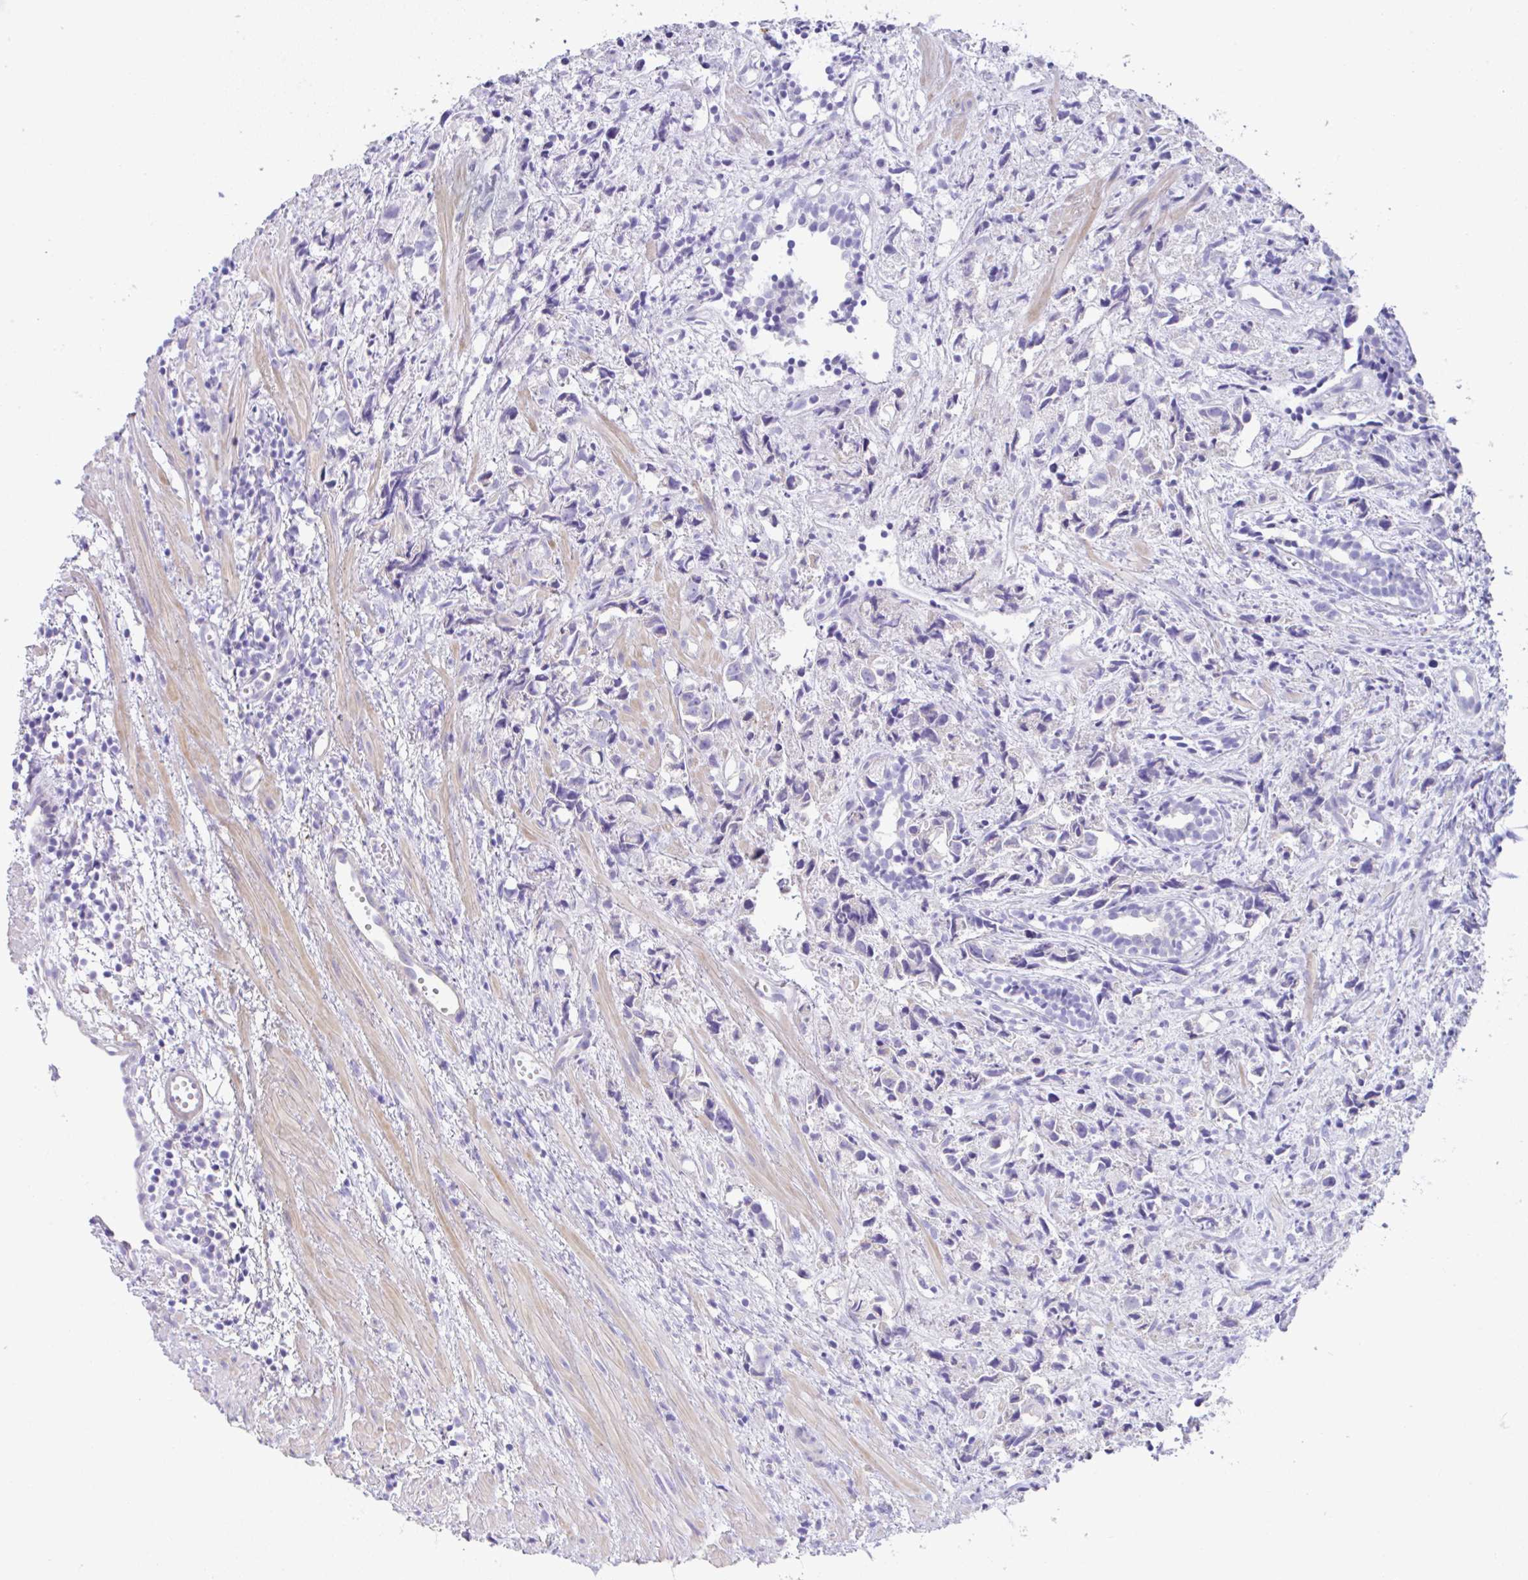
{"staining": {"intensity": "negative", "quantity": "none", "location": "none"}, "tissue": "prostate cancer", "cell_type": "Tumor cells", "image_type": "cancer", "snomed": [{"axis": "morphology", "description": "Adenocarcinoma, High grade"}, {"axis": "topography", "description": "Prostate"}], "caption": "Tumor cells show no significant staining in adenocarcinoma (high-grade) (prostate).", "gene": "OR4P4", "patient": {"sex": "male", "age": 58}}